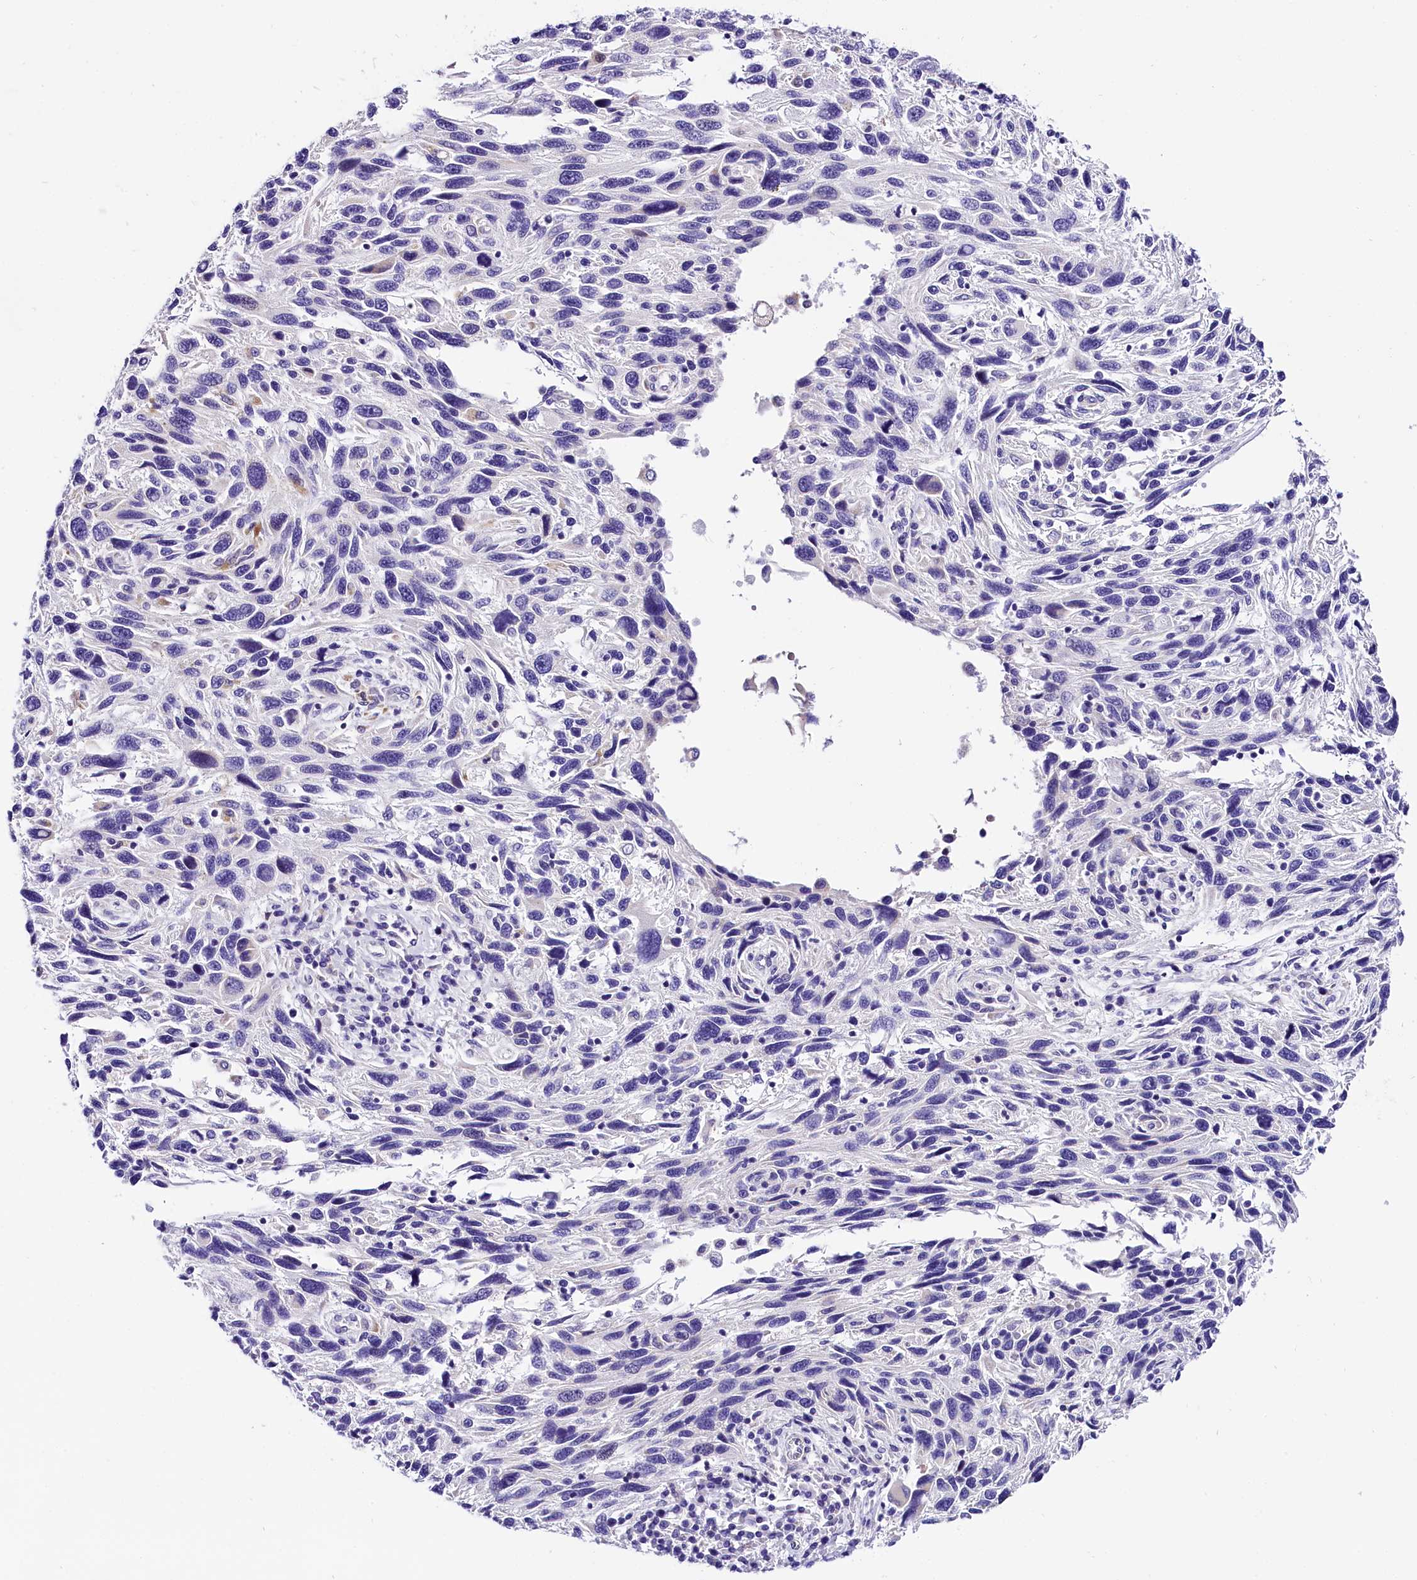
{"staining": {"intensity": "negative", "quantity": "none", "location": "none"}, "tissue": "melanoma", "cell_type": "Tumor cells", "image_type": "cancer", "snomed": [{"axis": "morphology", "description": "Malignant melanoma, NOS"}, {"axis": "topography", "description": "Skin"}], "caption": "Malignant melanoma stained for a protein using immunohistochemistry reveals no expression tumor cells.", "gene": "ACAA2", "patient": {"sex": "male", "age": 53}}